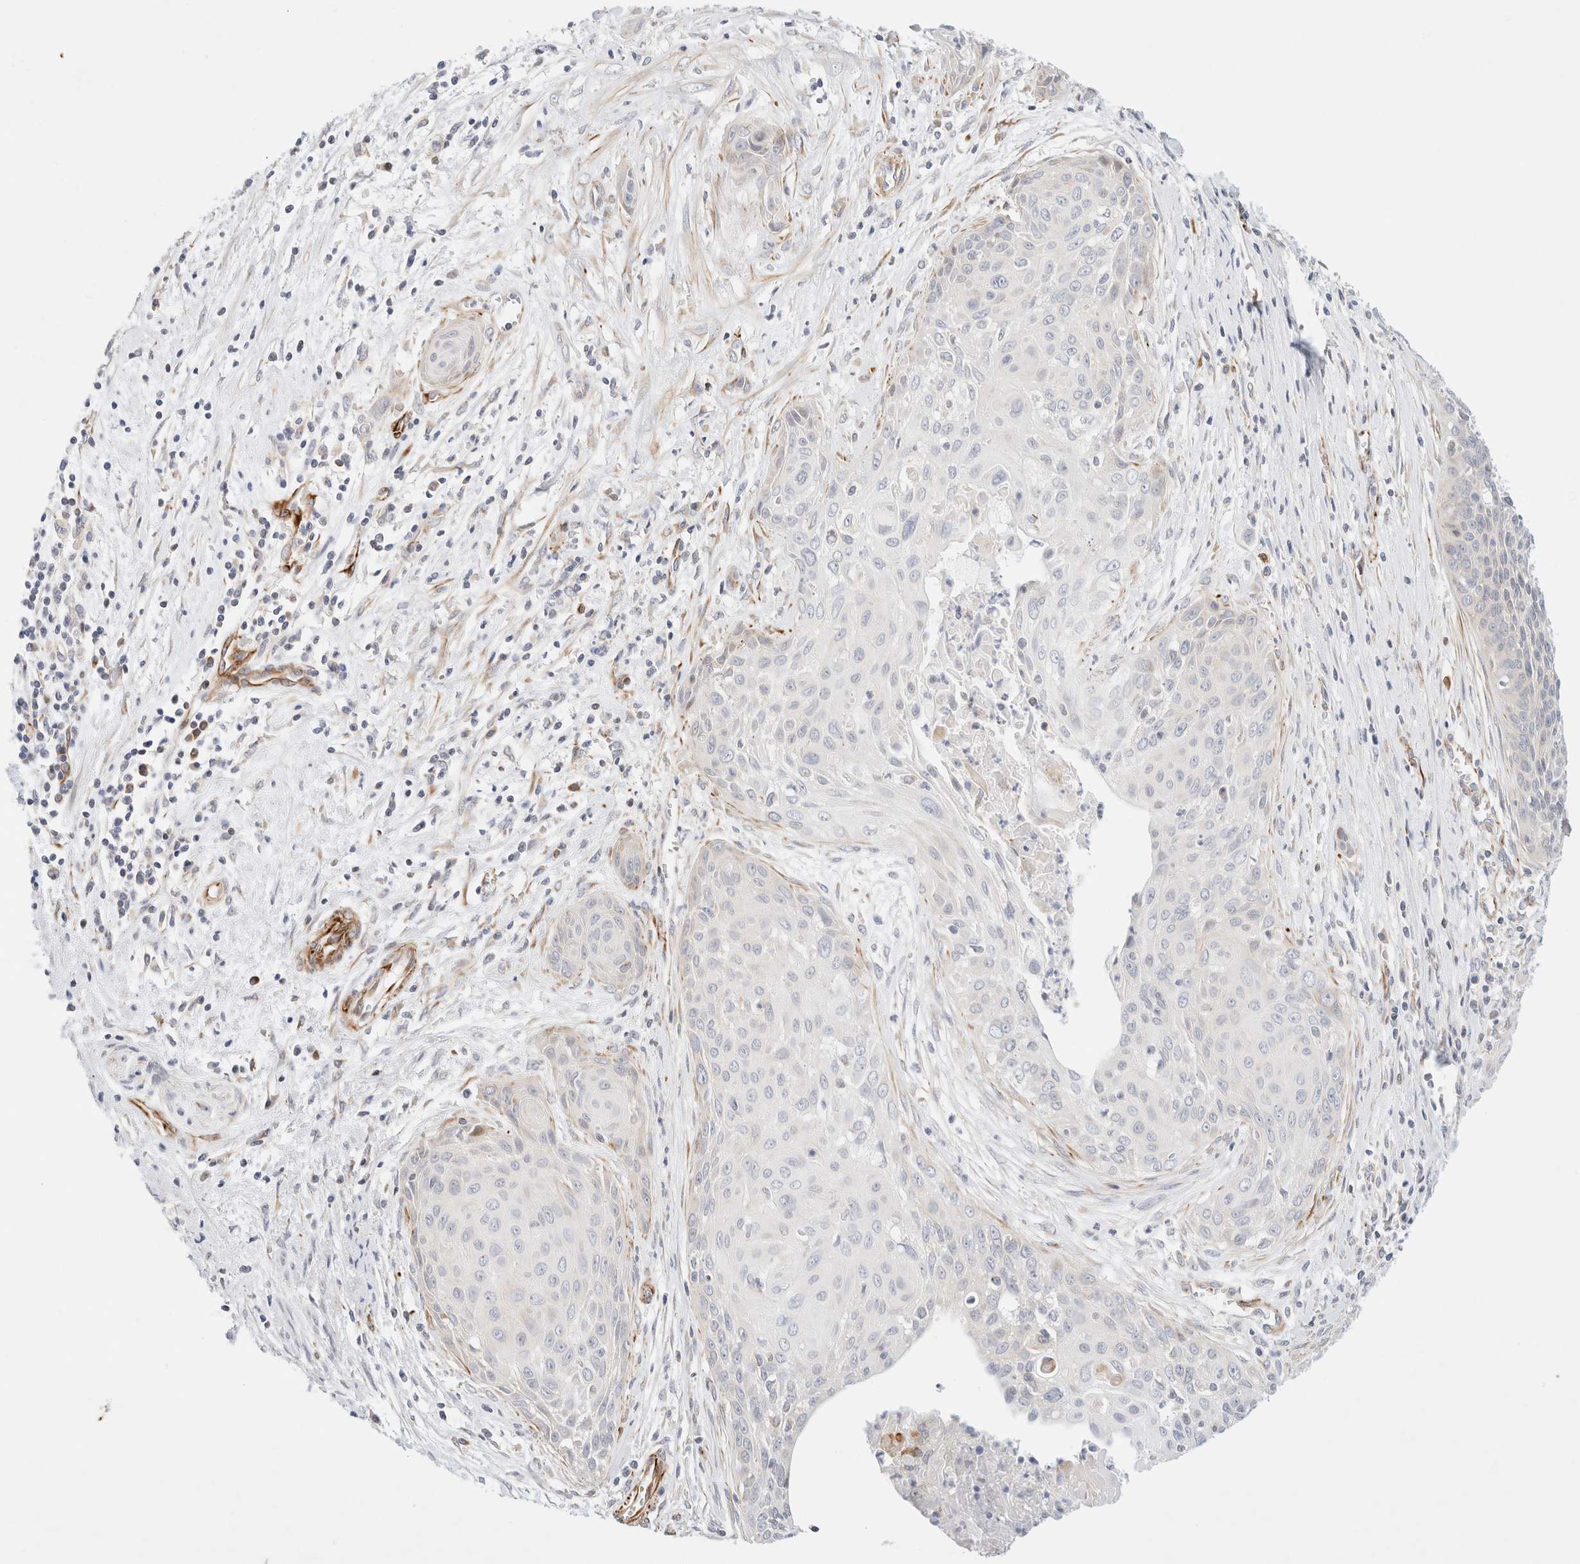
{"staining": {"intensity": "negative", "quantity": "none", "location": "none"}, "tissue": "cervical cancer", "cell_type": "Tumor cells", "image_type": "cancer", "snomed": [{"axis": "morphology", "description": "Squamous cell carcinoma, NOS"}, {"axis": "topography", "description": "Cervix"}], "caption": "An image of human squamous cell carcinoma (cervical) is negative for staining in tumor cells. (Immunohistochemistry, brightfield microscopy, high magnification).", "gene": "SLC25A48", "patient": {"sex": "female", "age": 55}}